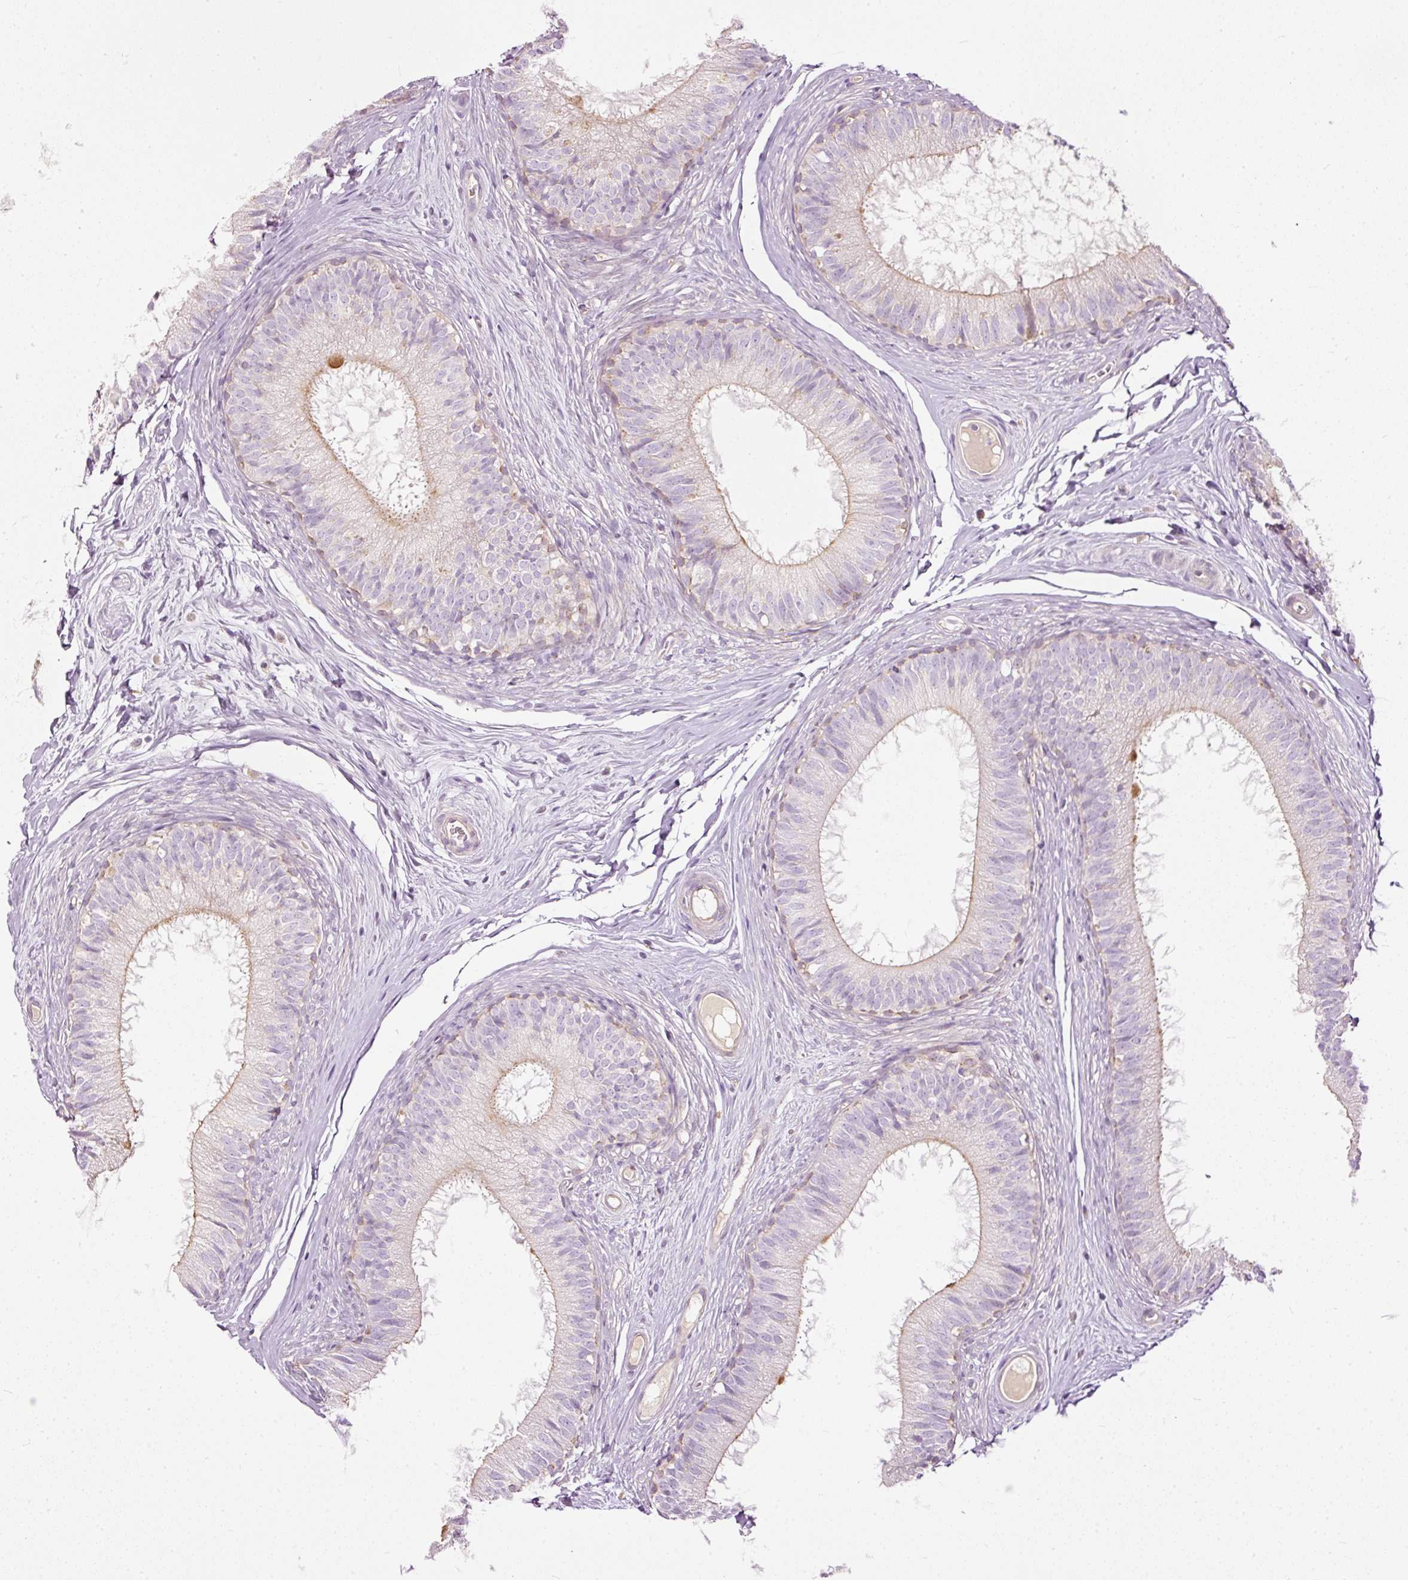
{"staining": {"intensity": "weak", "quantity": "<25%", "location": "cytoplasmic/membranous"}, "tissue": "epididymis", "cell_type": "Glandular cells", "image_type": "normal", "snomed": [{"axis": "morphology", "description": "Normal tissue, NOS"}, {"axis": "topography", "description": "Epididymis"}], "caption": "An immunohistochemistry histopathology image of benign epididymis is shown. There is no staining in glandular cells of epididymis. The staining is performed using DAB (3,3'-diaminobenzidine) brown chromogen with nuclei counter-stained in using hematoxylin.", "gene": "PAQR9", "patient": {"sex": "male", "age": 25}}